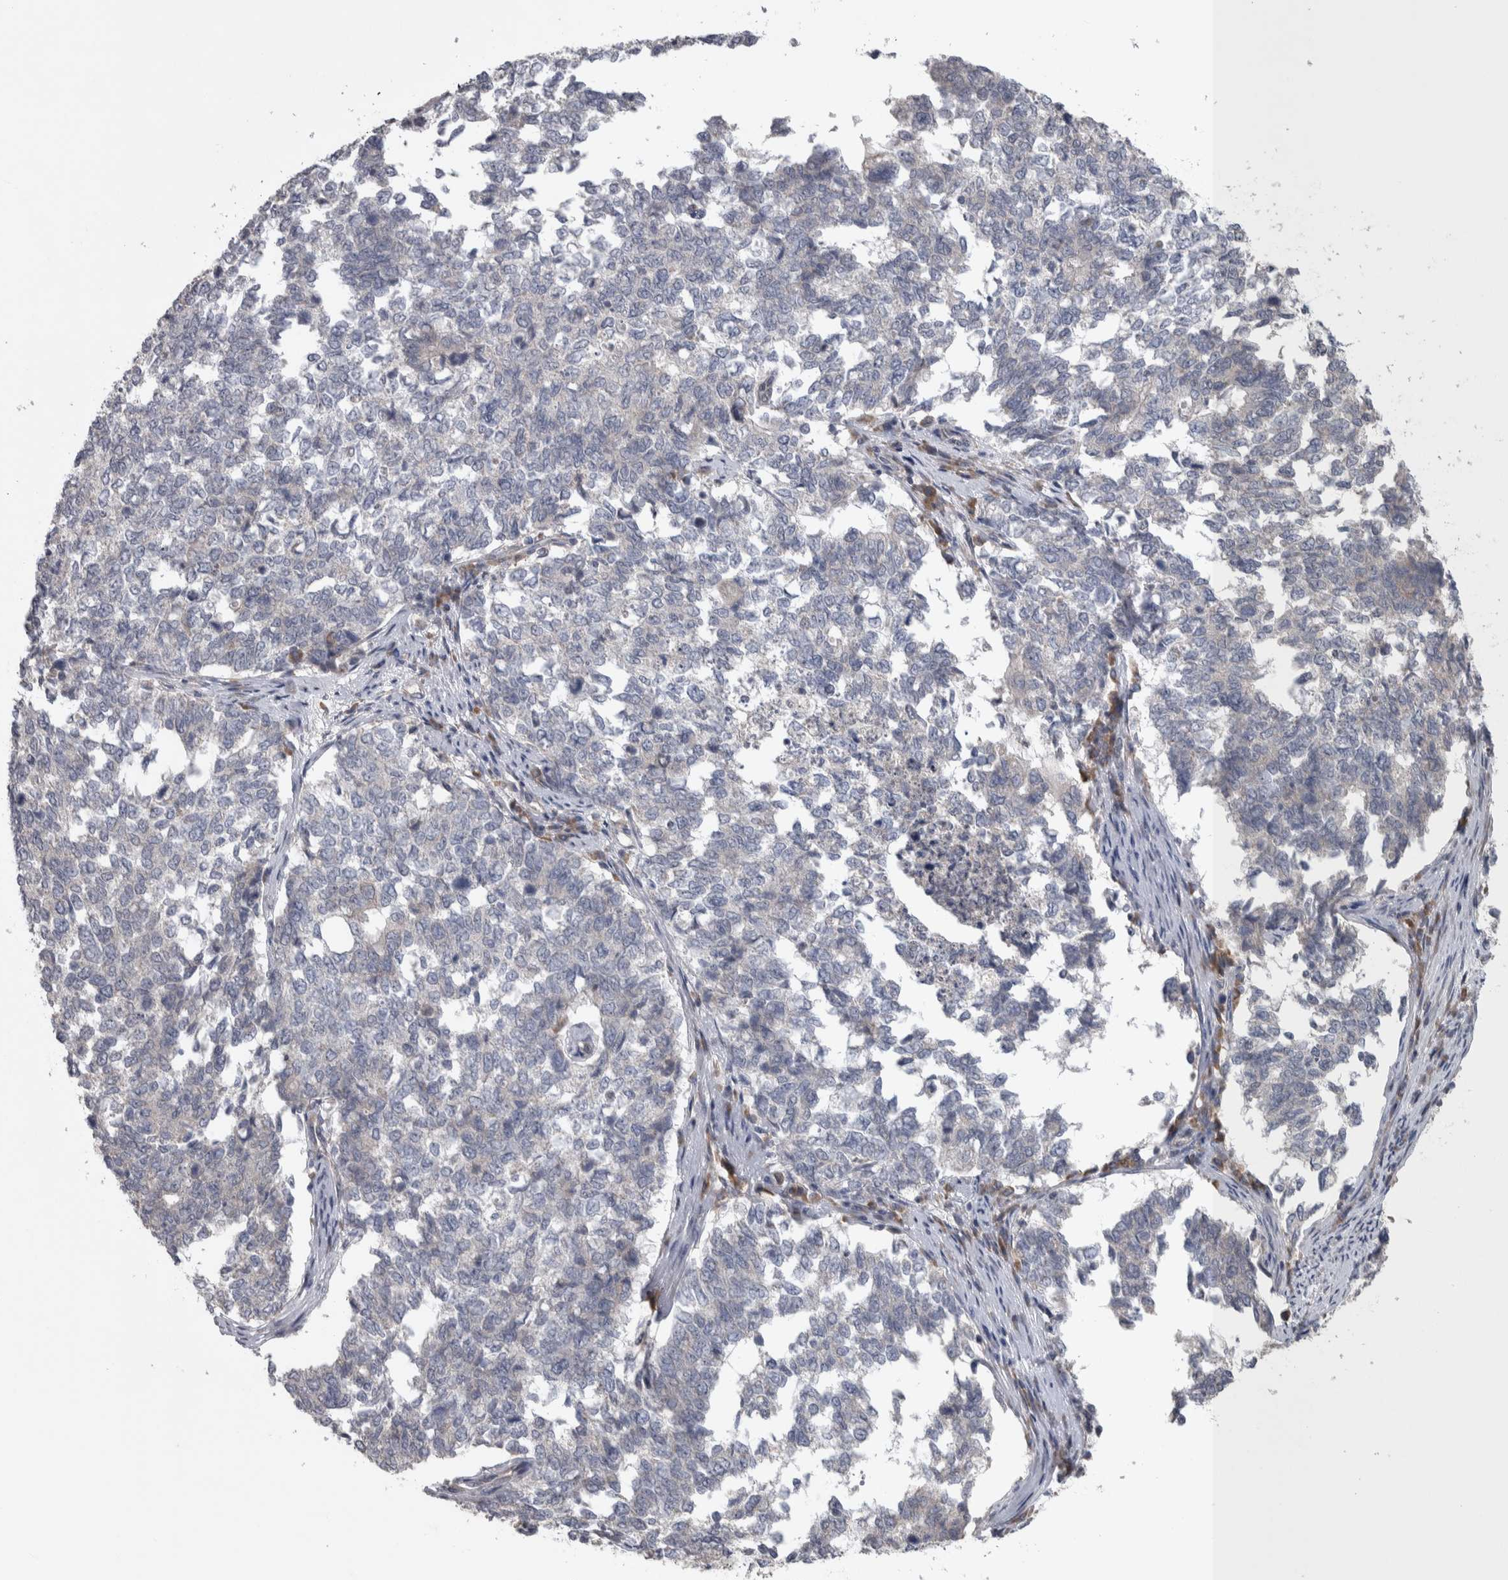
{"staining": {"intensity": "negative", "quantity": "none", "location": "none"}, "tissue": "cervical cancer", "cell_type": "Tumor cells", "image_type": "cancer", "snomed": [{"axis": "morphology", "description": "Squamous cell carcinoma, NOS"}, {"axis": "topography", "description": "Cervix"}], "caption": "An IHC photomicrograph of cervical cancer is shown. There is no staining in tumor cells of cervical cancer. The staining was performed using DAB (3,3'-diaminobenzidine) to visualize the protein expression in brown, while the nuclei were stained in blue with hematoxylin (Magnification: 20x).", "gene": "SRP68", "patient": {"sex": "female", "age": 63}}